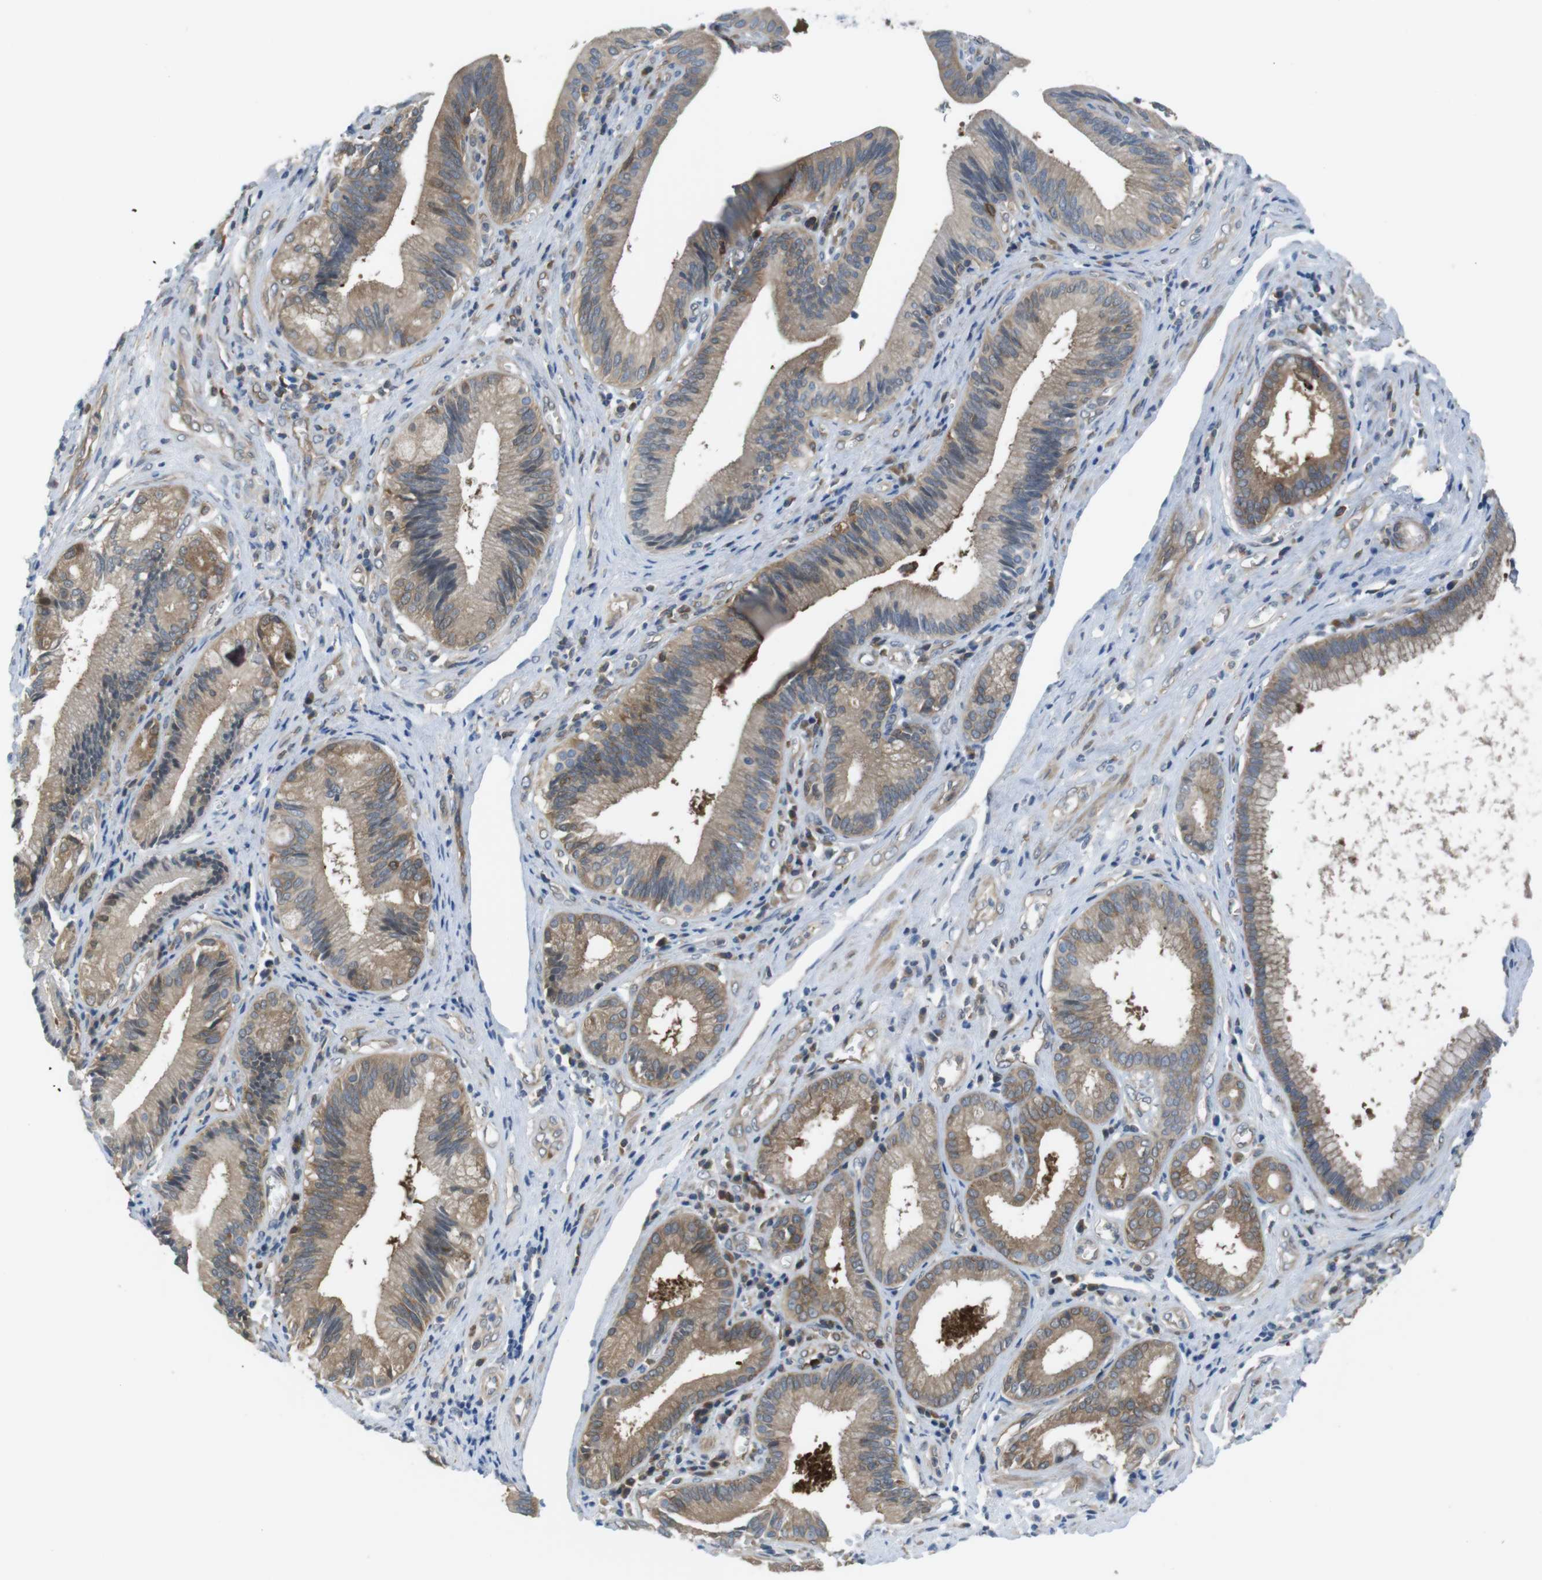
{"staining": {"intensity": "moderate", "quantity": ">75%", "location": "cytoplasmic/membranous"}, "tissue": "pancreatic cancer", "cell_type": "Tumor cells", "image_type": "cancer", "snomed": [{"axis": "morphology", "description": "Adenocarcinoma, NOS"}, {"axis": "topography", "description": "Pancreas"}], "caption": "Moderate cytoplasmic/membranous protein staining is appreciated in about >75% of tumor cells in pancreatic cancer (adenocarcinoma).", "gene": "MTHFD1", "patient": {"sex": "female", "age": 75}}